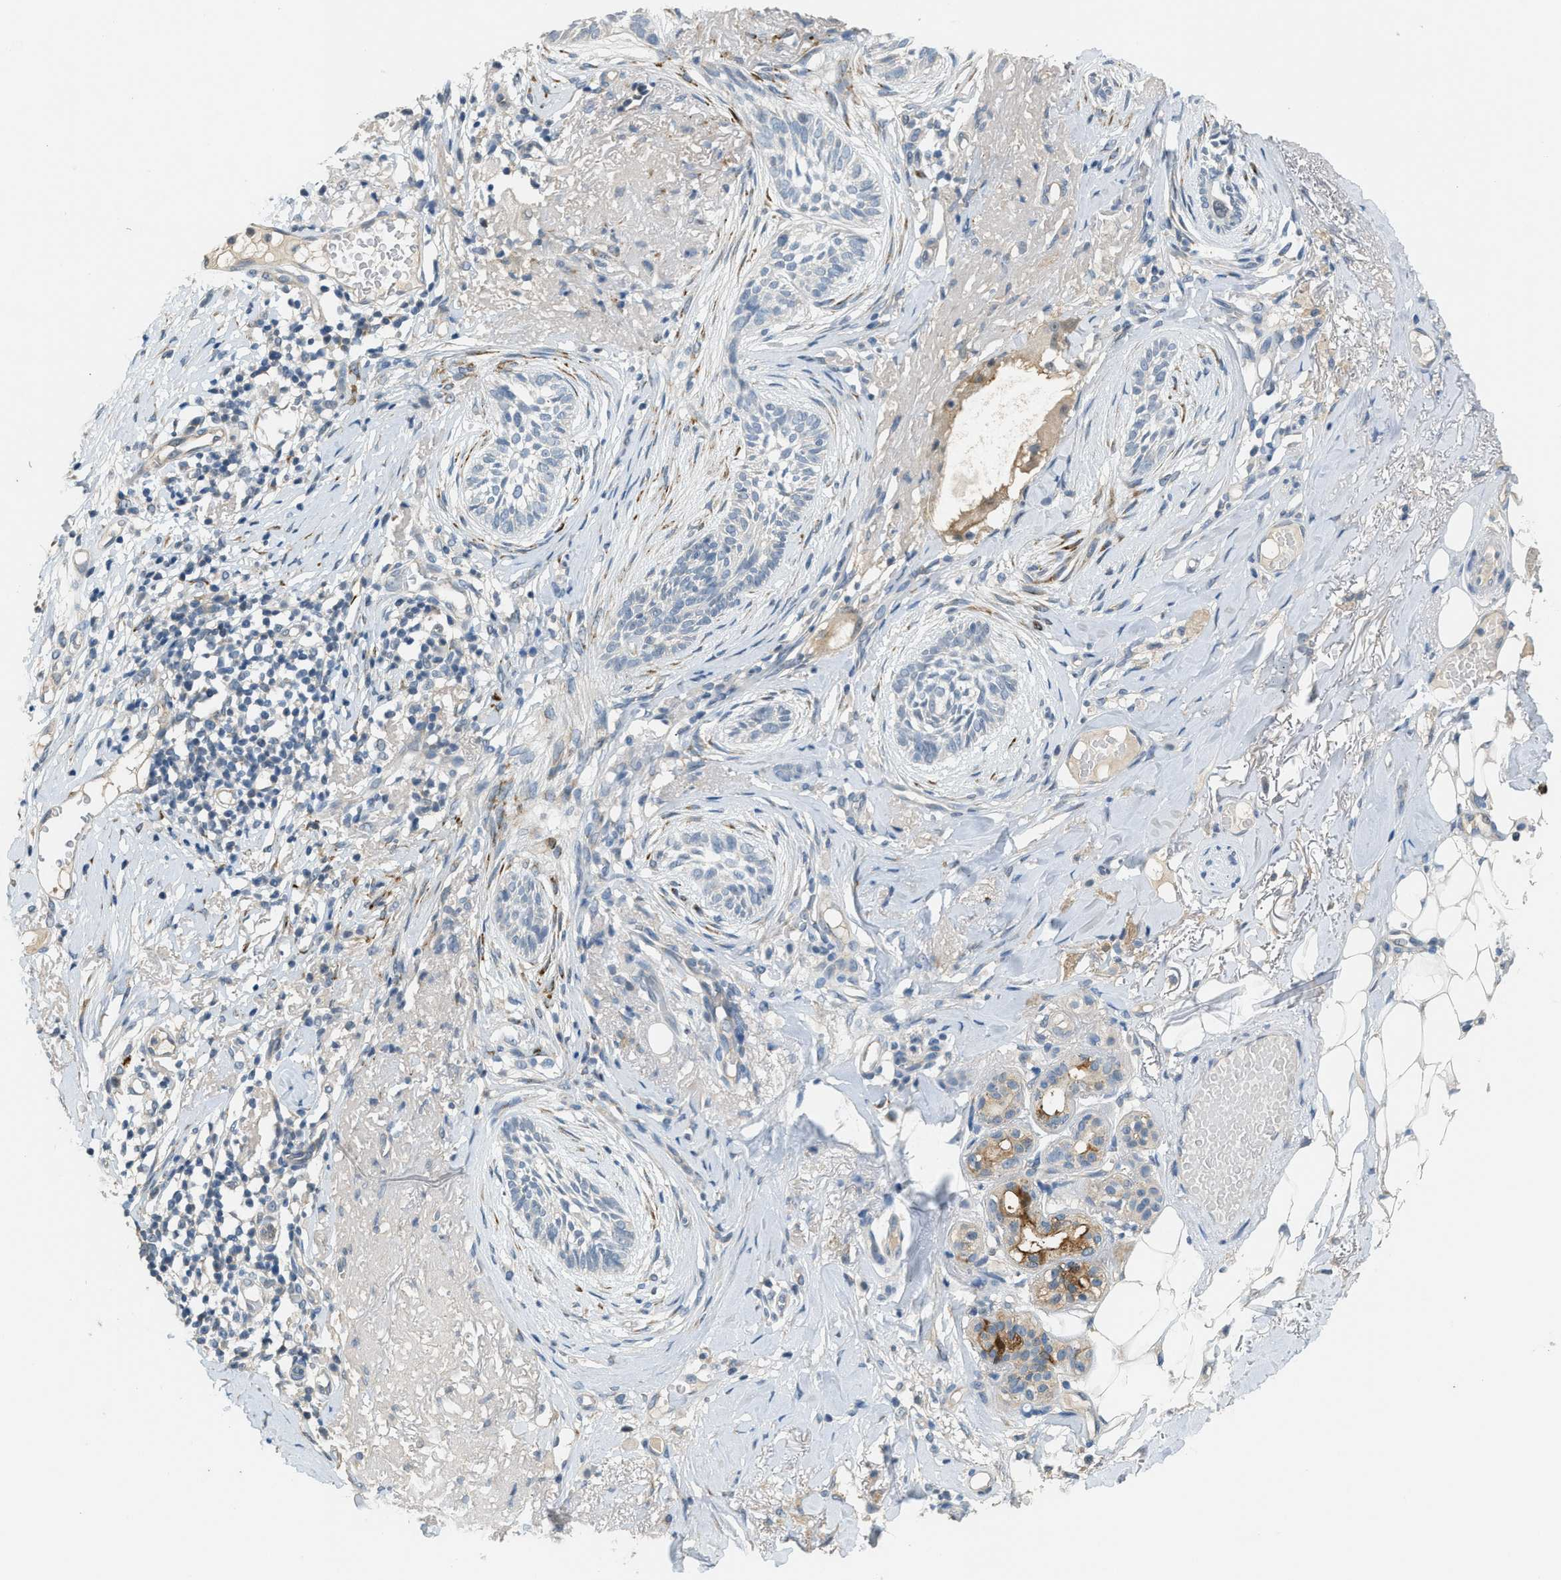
{"staining": {"intensity": "negative", "quantity": "none", "location": "none"}, "tissue": "skin cancer", "cell_type": "Tumor cells", "image_type": "cancer", "snomed": [{"axis": "morphology", "description": "Basal cell carcinoma"}, {"axis": "topography", "description": "Skin"}], "caption": "Human skin basal cell carcinoma stained for a protein using immunohistochemistry displays no expression in tumor cells.", "gene": "TMEM154", "patient": {"sex": "female", "age": 88}}